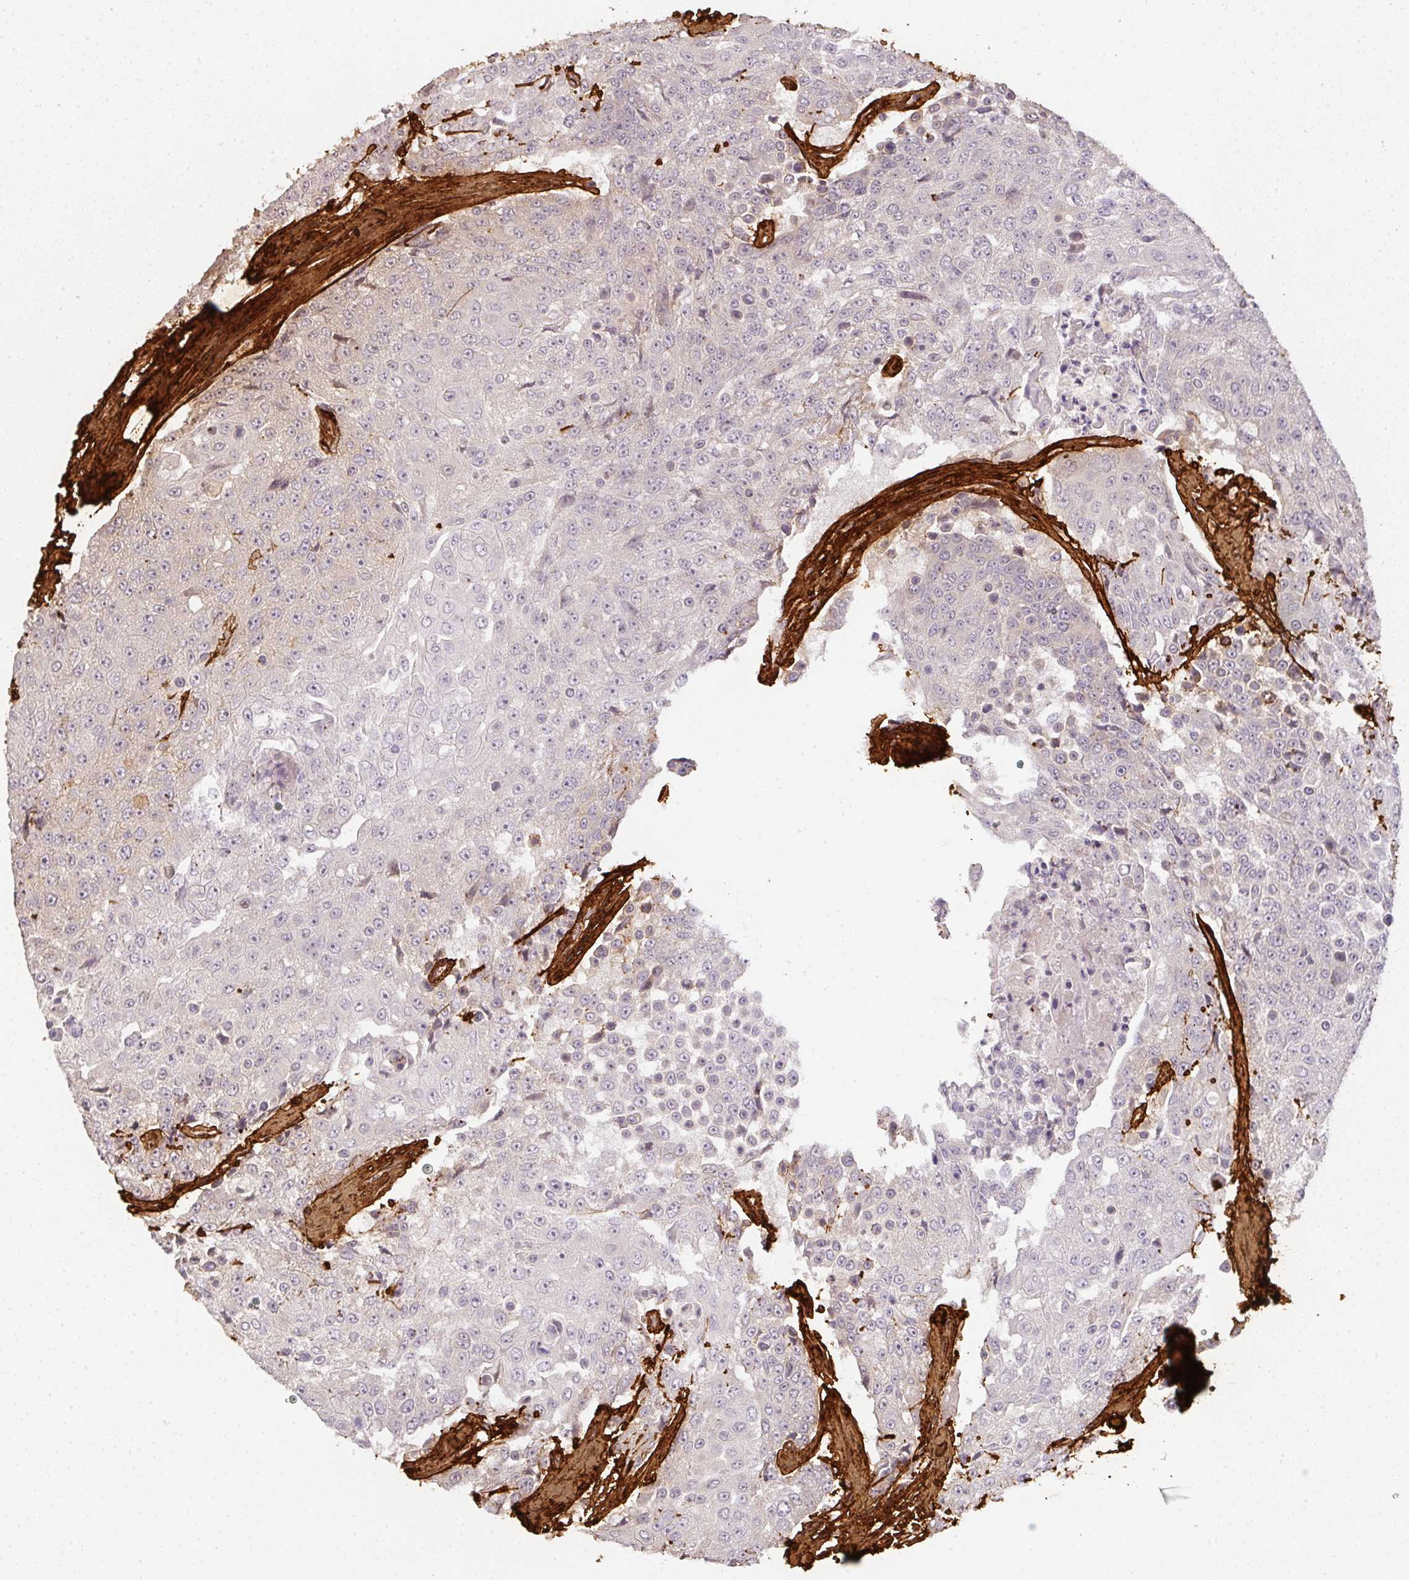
{"staining": {"intensity": "negative", "quantity": "none", "location": "none"}, "tissue": "urothelial cancer", "cell_type": "Tumor cells", "image_type": "cancer", "snomed": [{"axis": "morphology", "description": "Urothelial carcinoma, High grade"}, {"axis": "topography", "description": "Urinary bladder"}], "caption": "Tumor cells show no significant protein staining in high-grade urothelial carcinoma.", "gene": "COL3A1", "patient": {"sex": "female", "age": 63}}